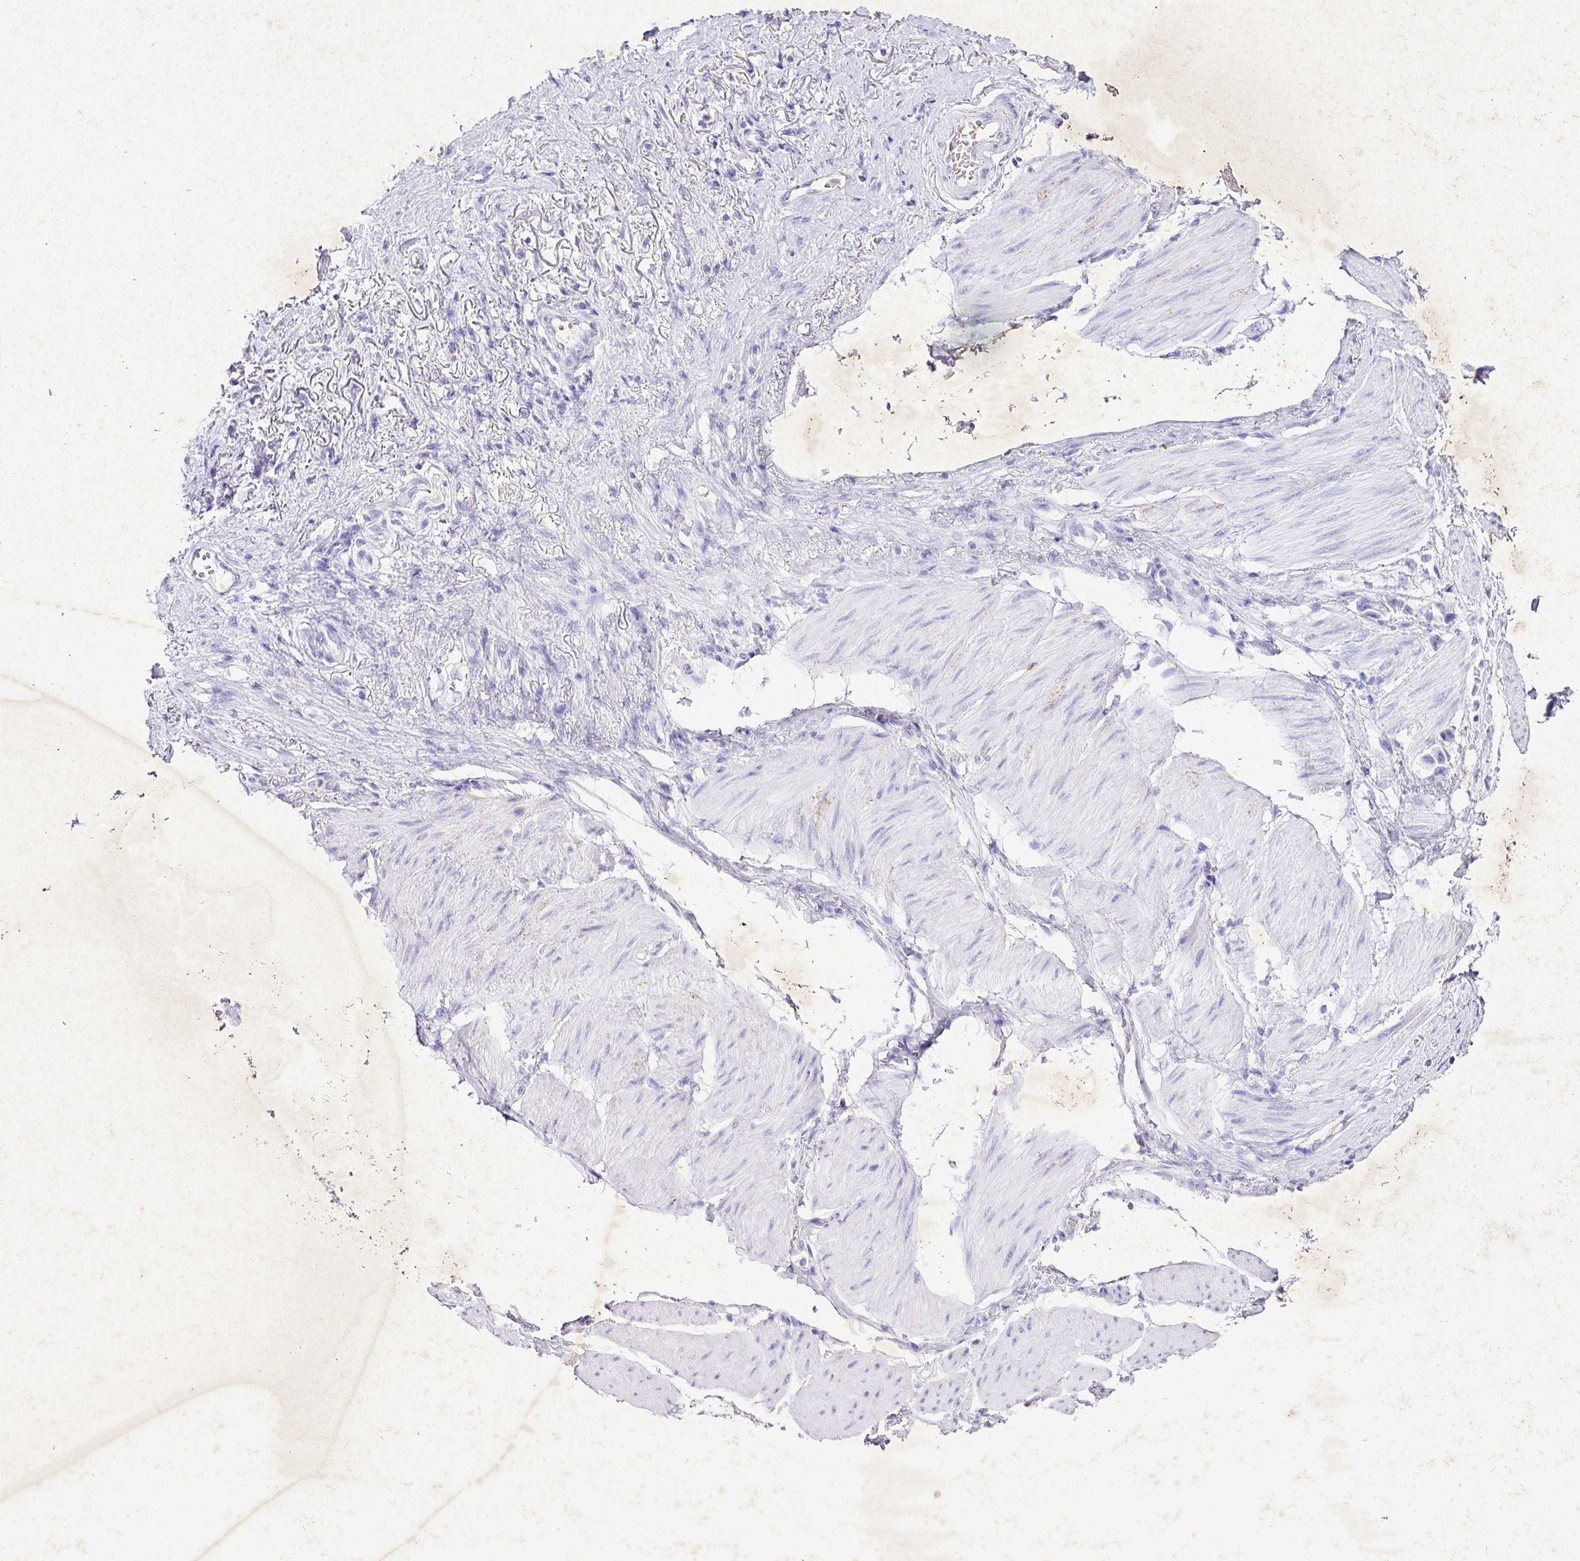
{"staining": {"intensity": "negative", "quantity": "none", "location": "none"}, "tissue": "stomach cancer", "cell_type": "Tumor cells", "image_type": "cancer", "snomed": [{"axis": "morphology", "description": "Adenocarcinoma, NOS"}, {"axis": "topography", "description": "Stomach"}], "caption": "An IHC photomicrograph of stomach cancer is shown. There is no staining in tumor cells of stomach cancer. (DAB immunohistochemistry (IHC) visualized using brightfield microscopy, high magnification).", "gene": "KCNJ11", "patient": {"sex": "female", "age": 81}}